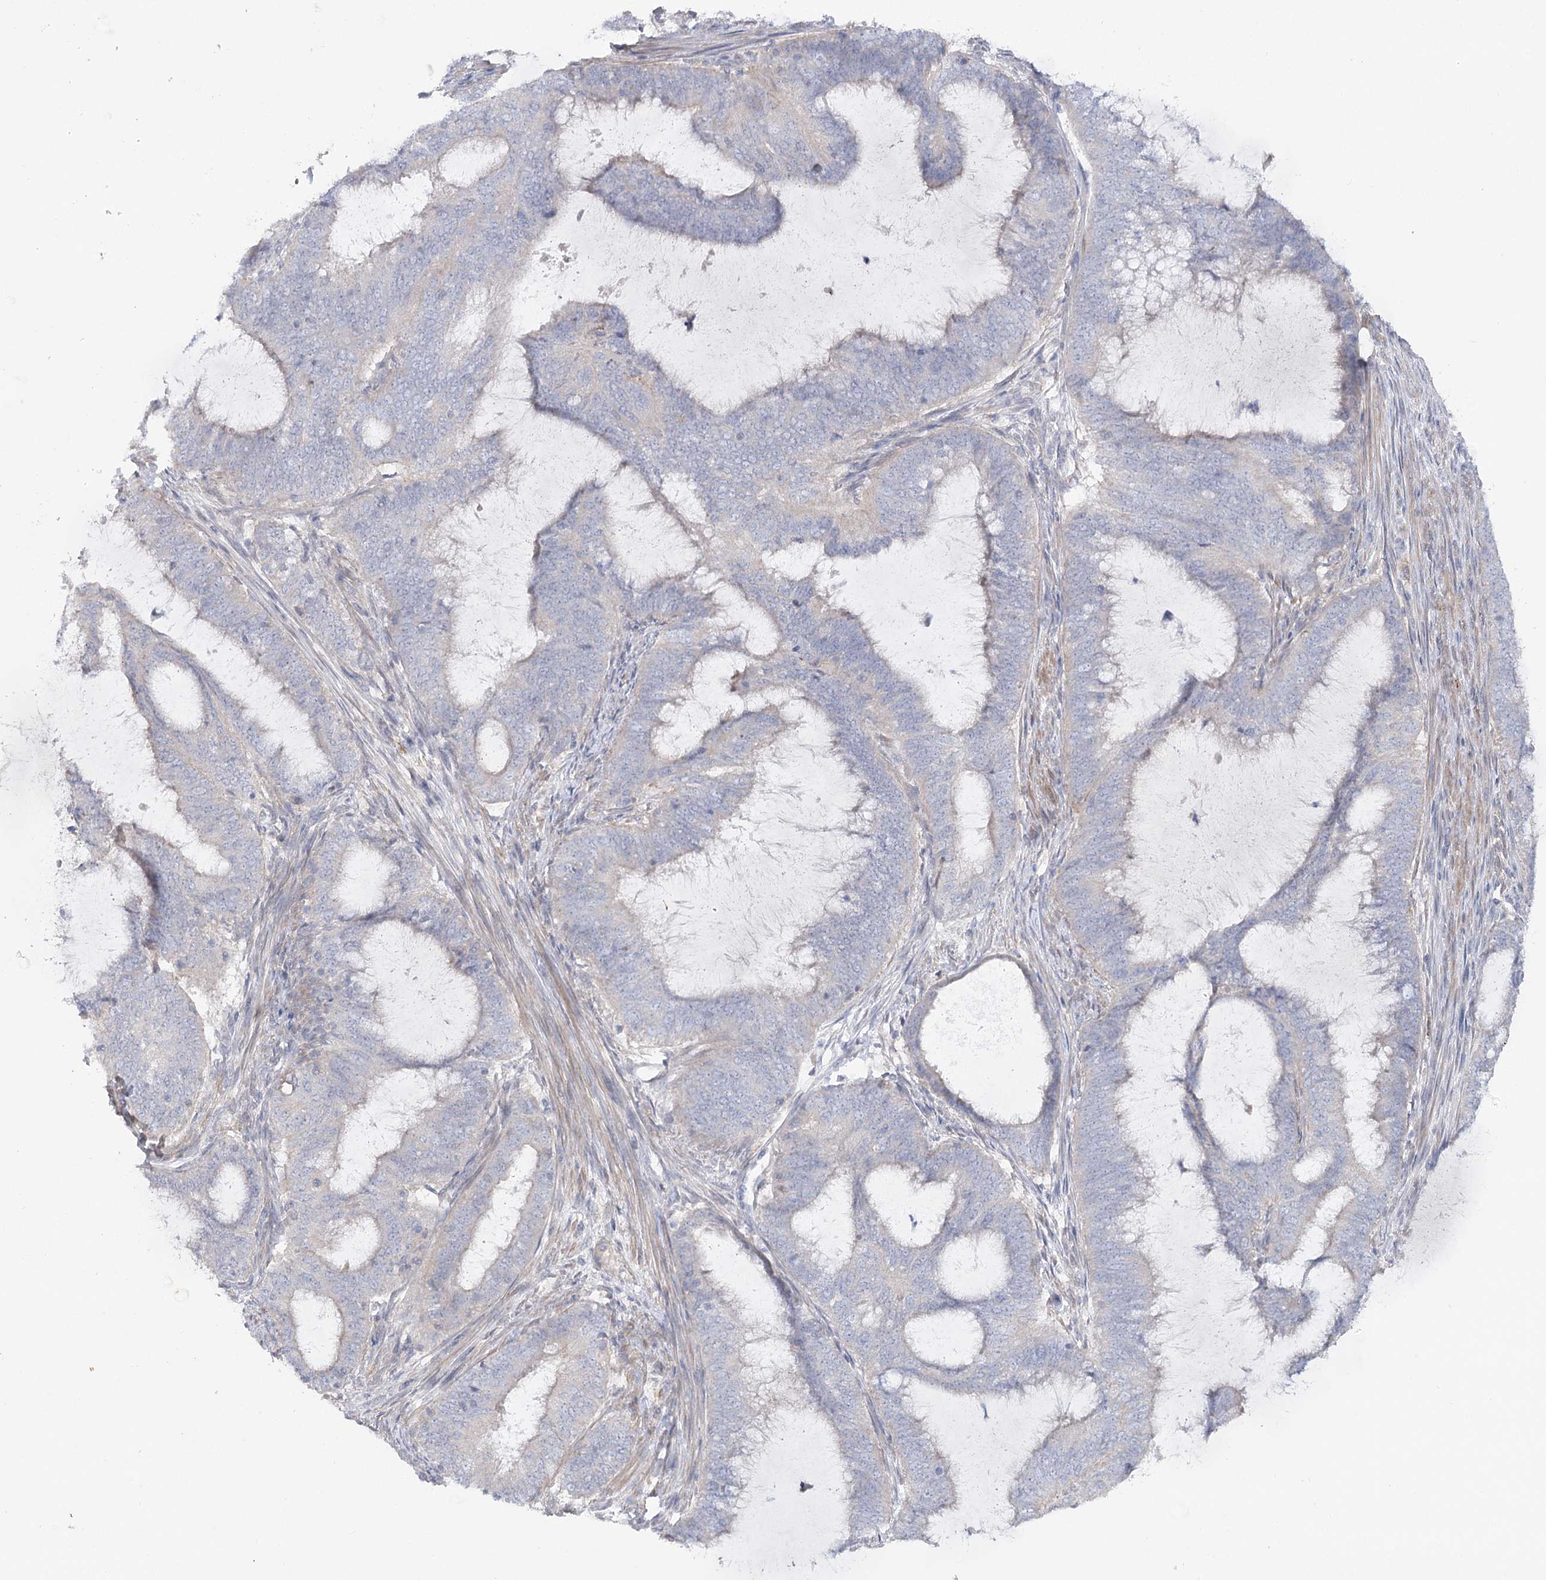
{"staining": {"intensity": "negative", "quantity": "none", "location": "none"}, "tissue": "endometrial cancer", "cell_type": "Tumor cells", "image_type": "cancer", "snomed": [{"axis": "morphology", "description": "Adenocarcinoma, NOS"}, {"axis": "topography", "description": "Endometrium"}], "caption": "Tumor cells are negative for brown protein staining in endometrial adenocarcinoma. The staining is performed using DAB brown chromogen with nuclei counter-stained in using hematoxylin.", "gene": "SCN11A", "patient": {"sex": "female", "age": 51}}